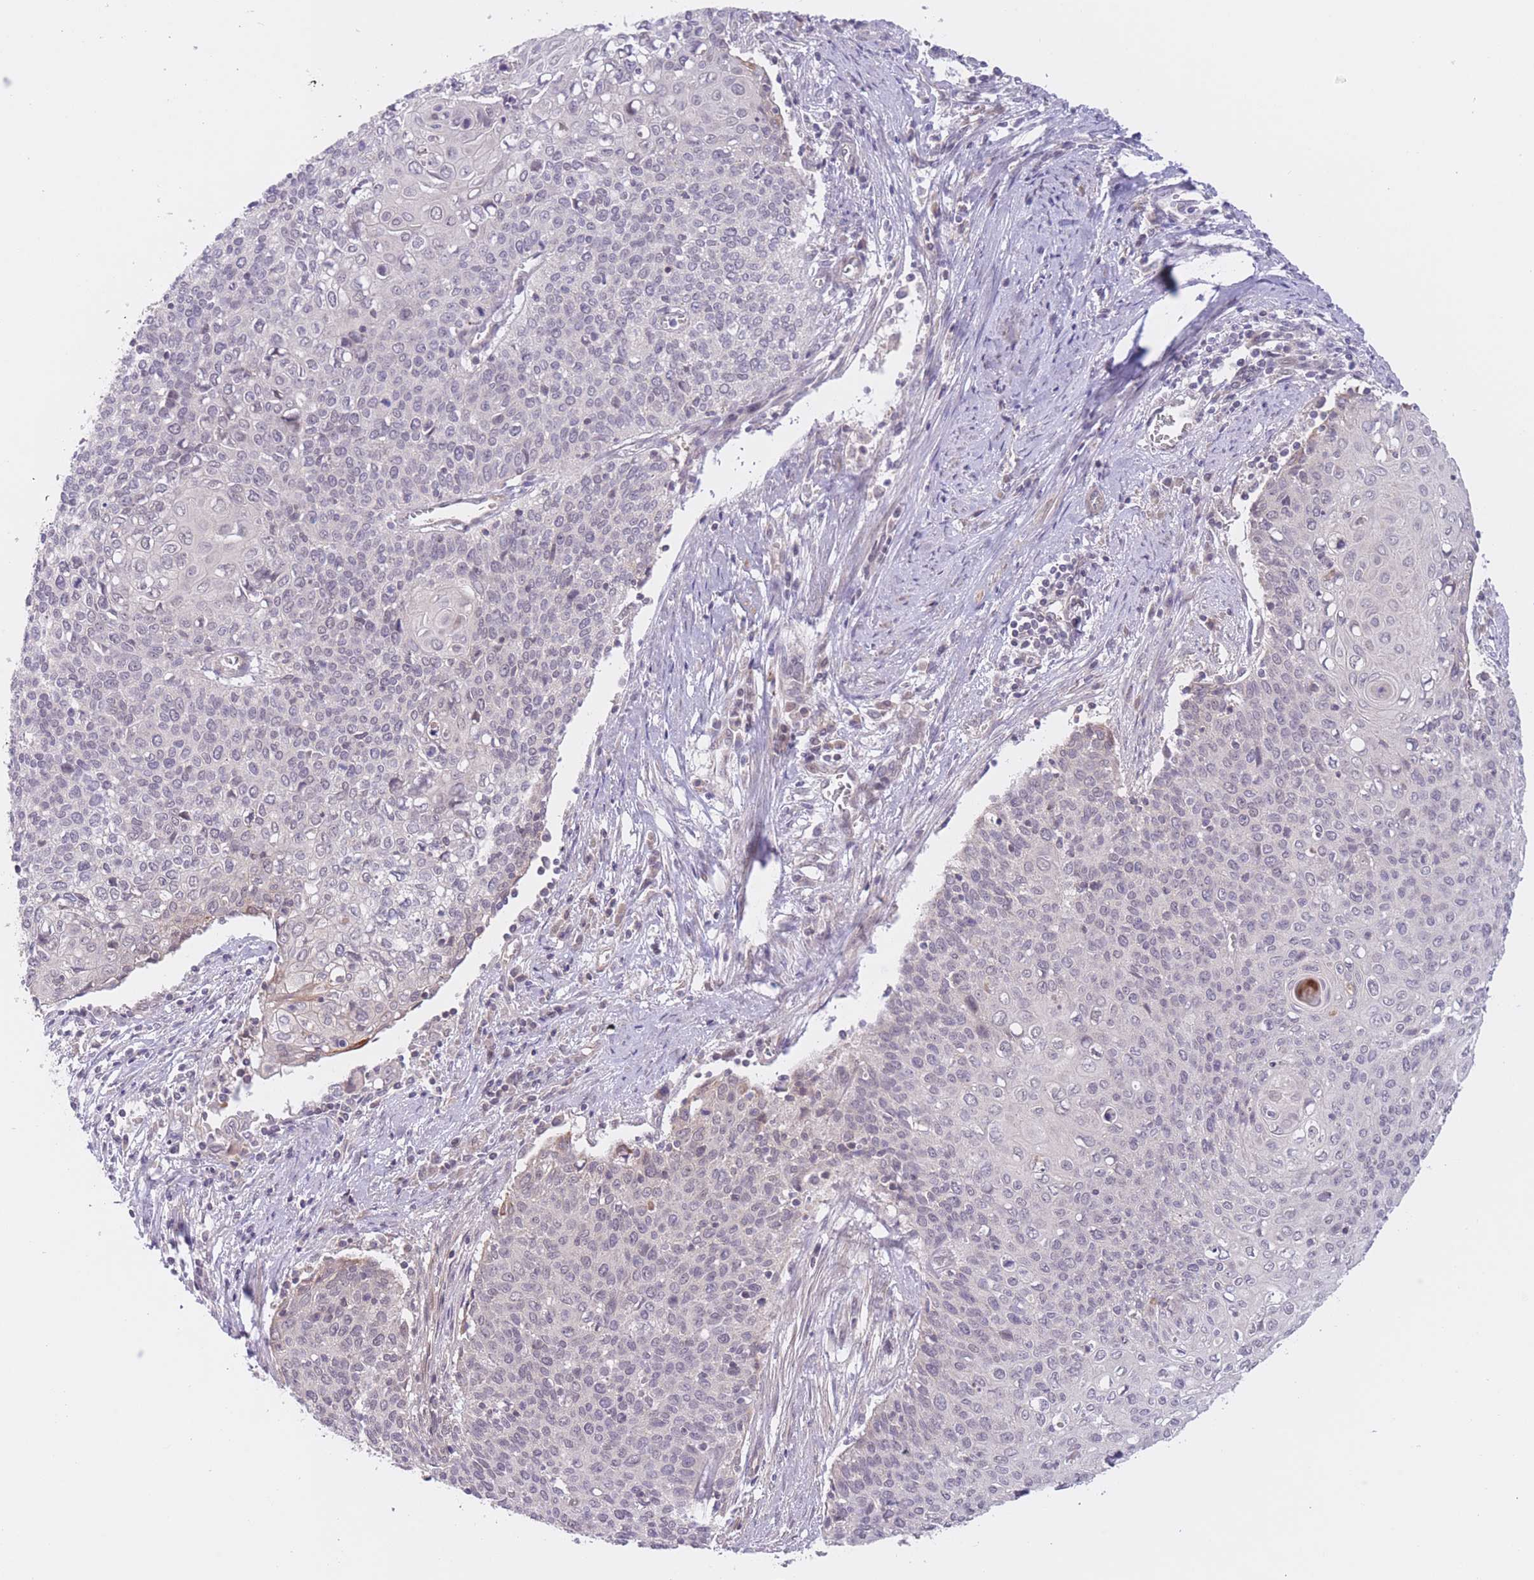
{"staining": {"intensity": "negative", "quantity": "none", "location": "none"}, "tissue": "cervical cancer", "cell_type": "Tumor cells", "image_type": "cancer", "snomed": [{"axis": "morphology", "description": "Squamous cell carcinoma, NOS"}, {"axis": "topography", "description": "Cervix"}], "caption": "DAB (3,3'-diaminobenzidine) immunohistochemical staining of human squamous cell carcinoma (cervical) displays no significant staining in tumor cells. (DAB (3,3'-diaminobenzidine) immunohistochemistry with hematoxylin counter stain).", "gene": "FUT5", "patient": {"sex": "female", "age": 39}}